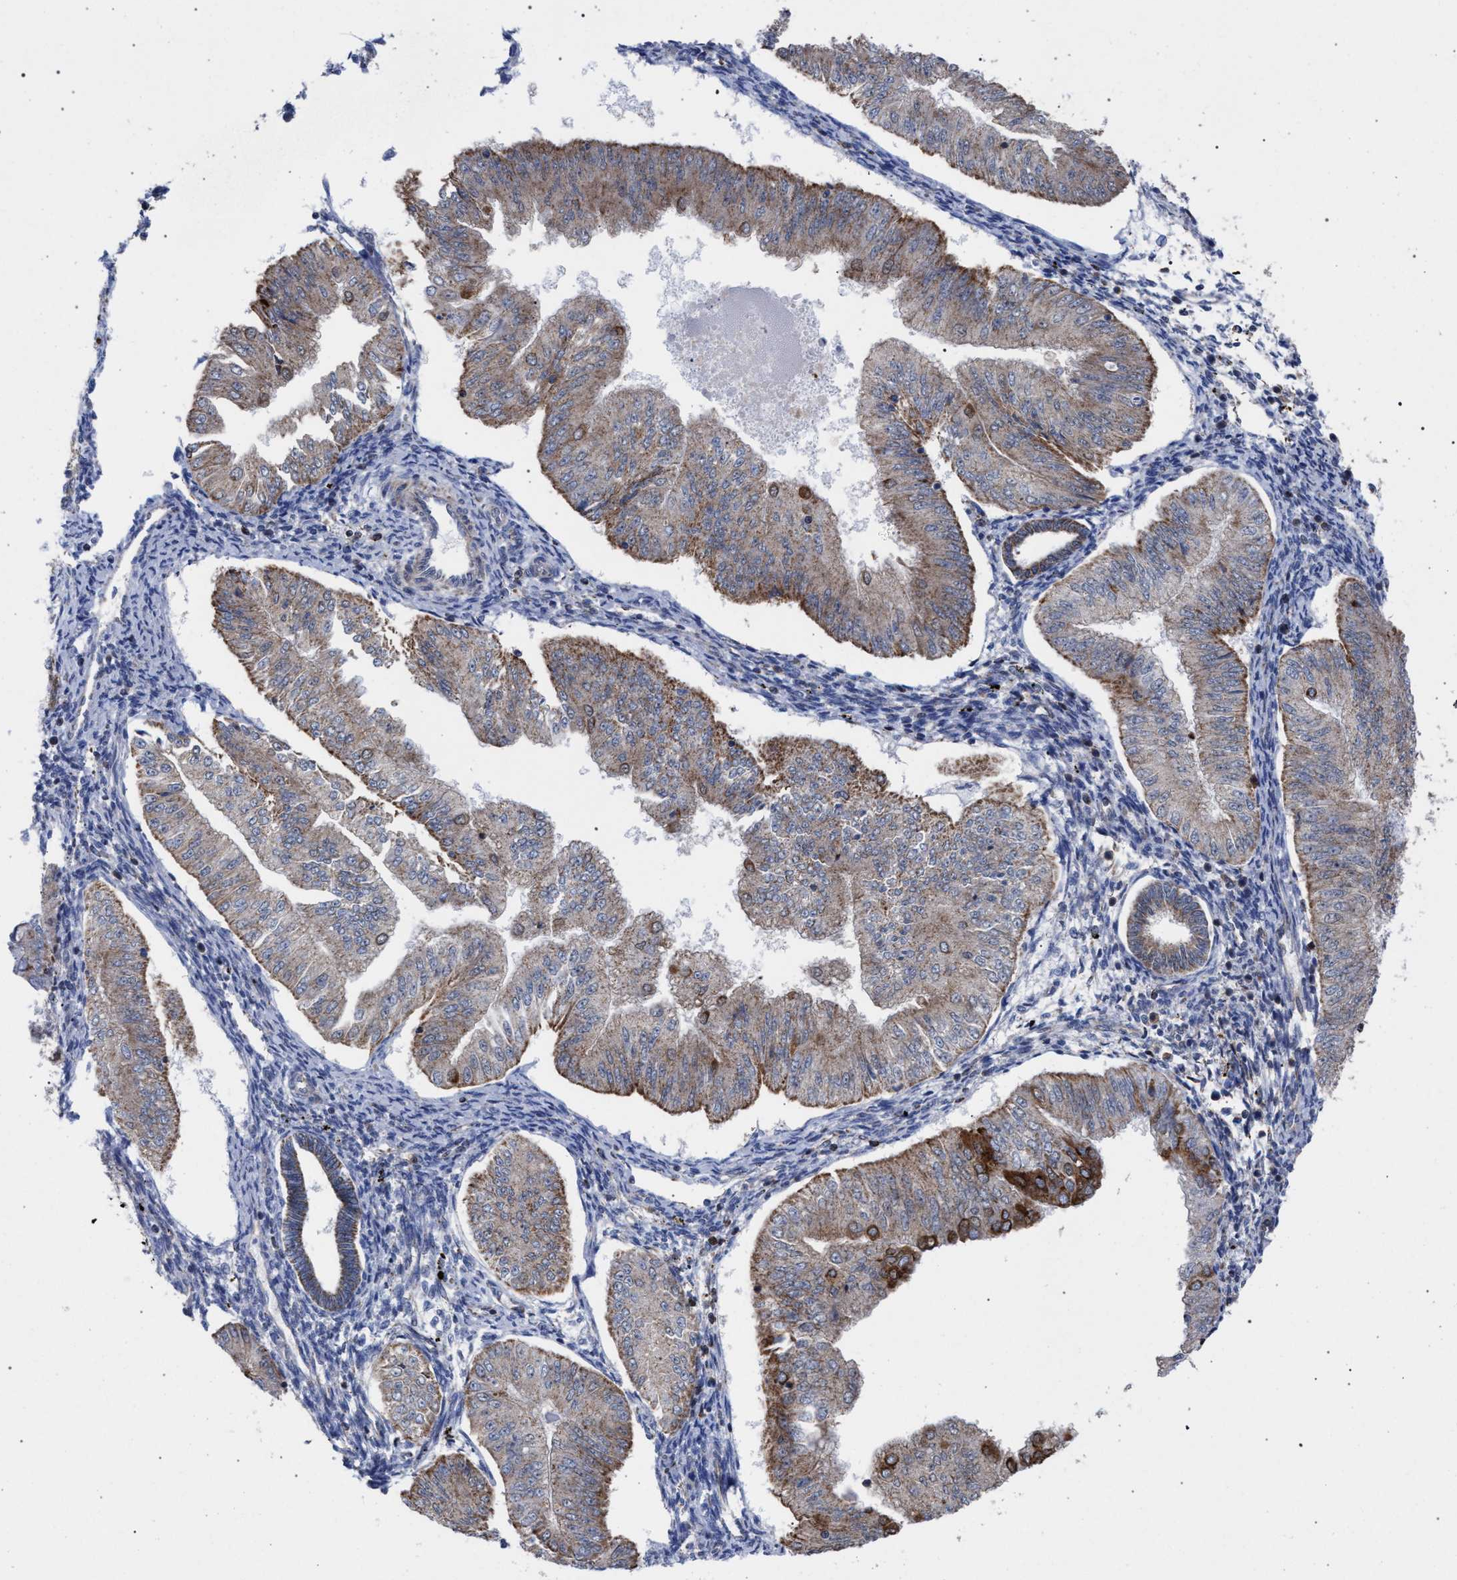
{"staining": {"intensity": "moderate", "quantity": ">75%", "location": "cytoplasmic/membranous"}, "tissue": "endometrial cancer", "cell_type": "Tumor cells", "image_type": "cancer", "snomed": [{"axis": "morphology", "description": "Normal tissue, NOS"}, {"axis": "morphology", "description": "Adenocarcinoma, NOS"}, {"axis": "topography", "description": "Endometrium"}], "caption": "Protein expression analysis of human endometrial cancer reveals moderate cytoplasmic/membranous expression in about >75% of tumor cells.", "gene": "ACADS", "patient": {"sex": "female", "age": 53}}